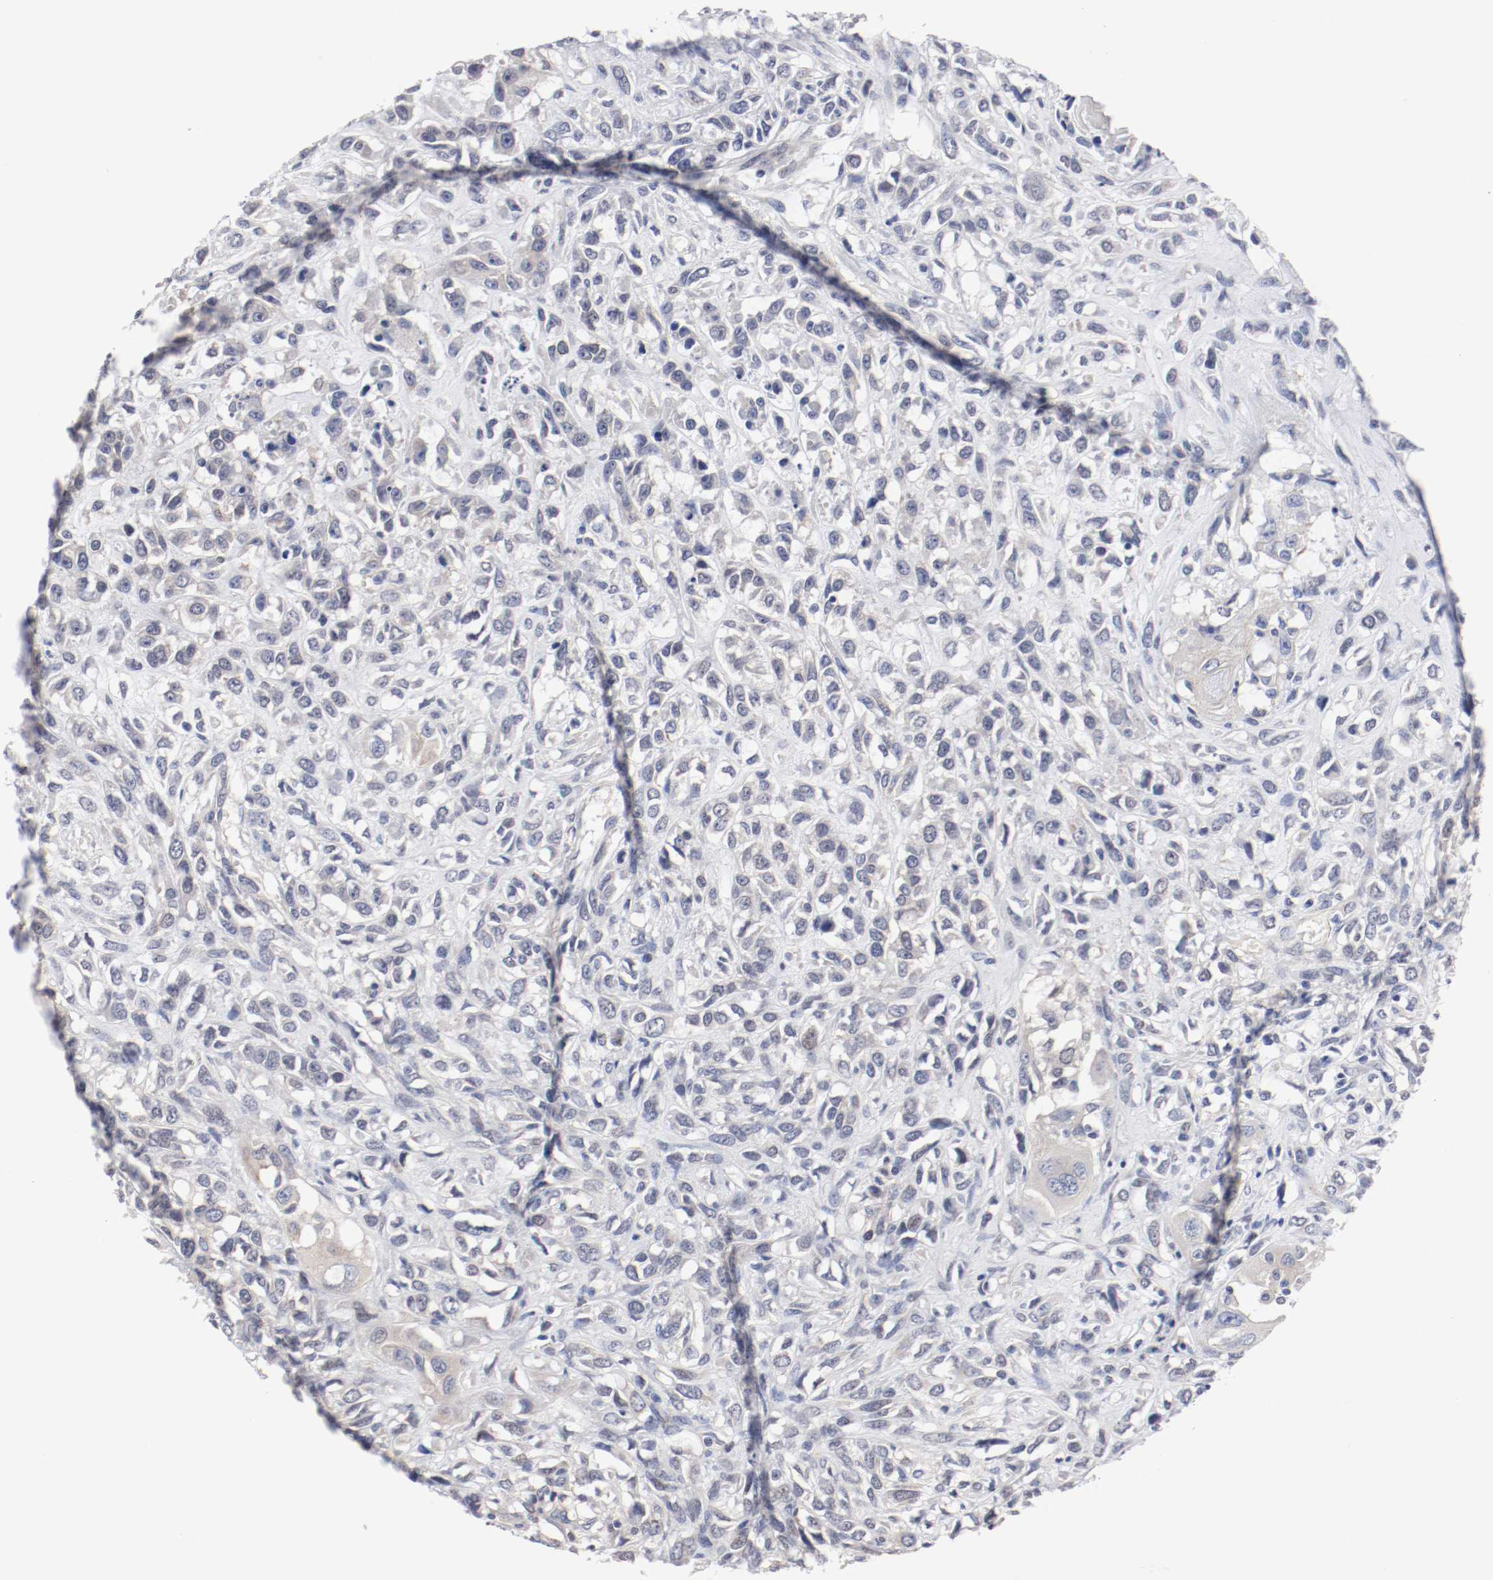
{"staining": {"intensity": "negative", "quantity": "none", "location": "none"}, "tissue": "head and neck cancer", "cell_type": "Tumor cells", "image_type": "cancer", "snomed": [{"axis": "morphology", "description": "Necrosis, NOS"}, {"axis": "morphology", "description": "Neoplasm, malignant, NOS"}, {"axis": "topography", "description": "Salivary gland"}, {"axis": "topography", "description": "Head-Neck"}], "caption": "Tumor cells are negative for brown protein staining in neoplasm (malignant) (head and neck).", "gene": "GPR143", "patient": {"sex": "male", "age": 43}}